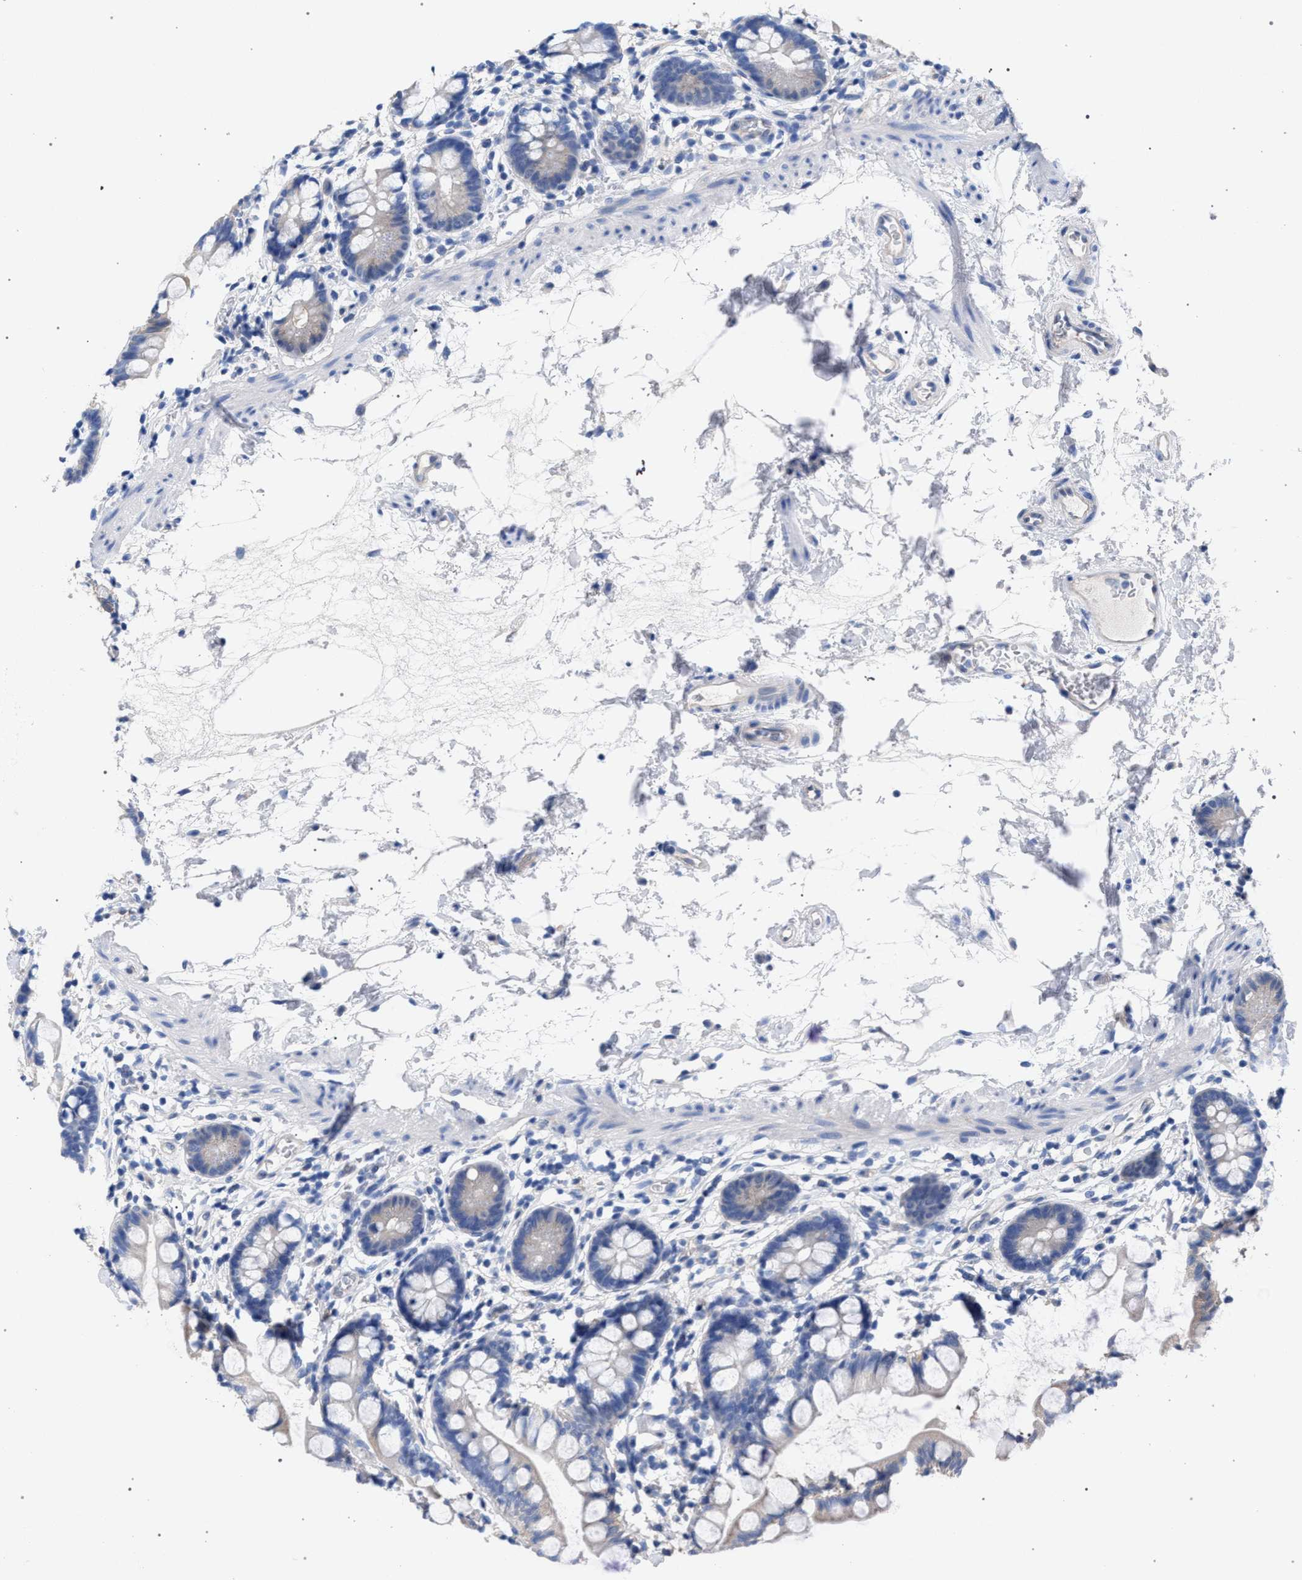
{"staining": {"intensity": "weak", "quantity": "<25%", "location": "cytoplasmic/membranous"}, "tissue": "small intestine", "cell_type": "Glandular cells", "image_type": "normal", "snomed": [{"axis": "morphology", "description": "Normal tissue, NOS"}, {"axis": "topography", "description": "Small intestine"}], "caption": "This is an IHC histopathology image of unremarkable small intestine. There is no staining in glandular cells.", "gene": "GMPR", "patient": {"sex": "female", "age": 84}}